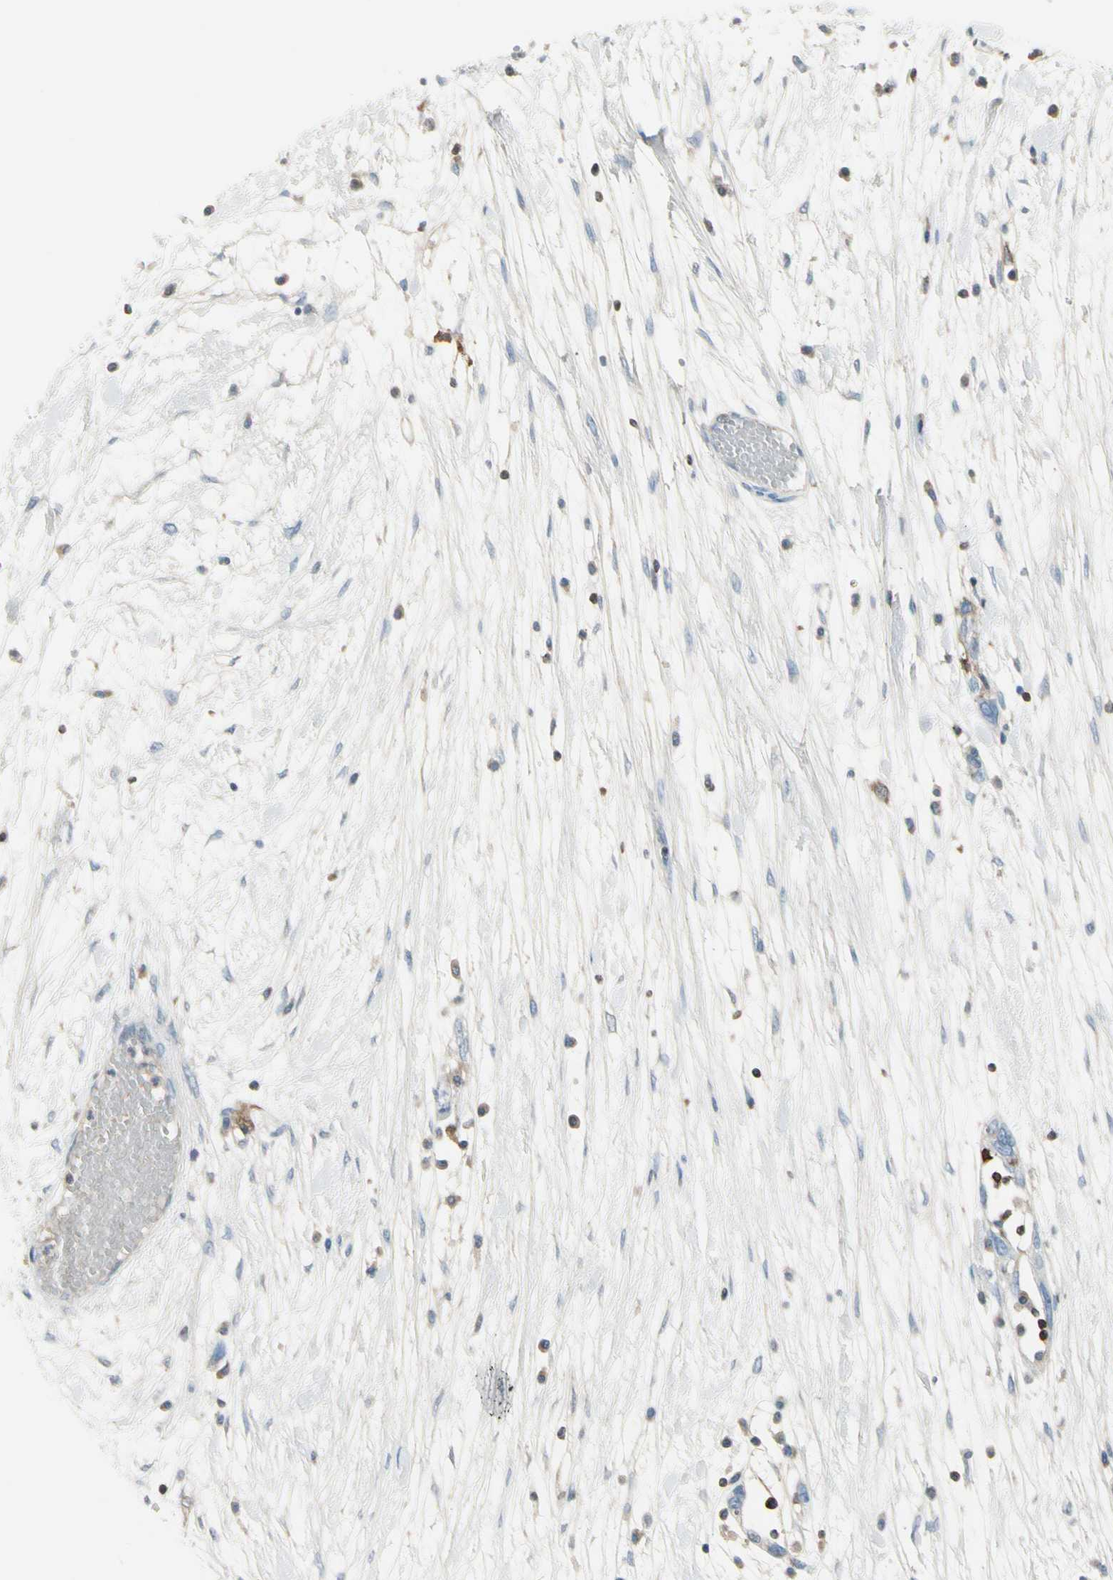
{"staining": {"intensity": "negative", "quantity": "none", "location": "none"}, "tissue": "ovarian cancer", "cell_type": "Tumor cells", "image_type": "cancer", "snomed": [{"axis": "morphology", "description": "Cystadenocarcinoma, serous, NOS"}, {"axis": "topography", "description": "Ovary"}], "caption": "High power microscopy photomicrograph of an immunohistochemistry (IHC) photomicrograph of ovarian cancer, revealing no significant expression in tumor cells. (Brightfield microscopy of DAB (3,3'-diaminobenzidine) IHC at high magnification).", "gene": "TRAF1", "patient": {"sex": "female", "age": 71}}